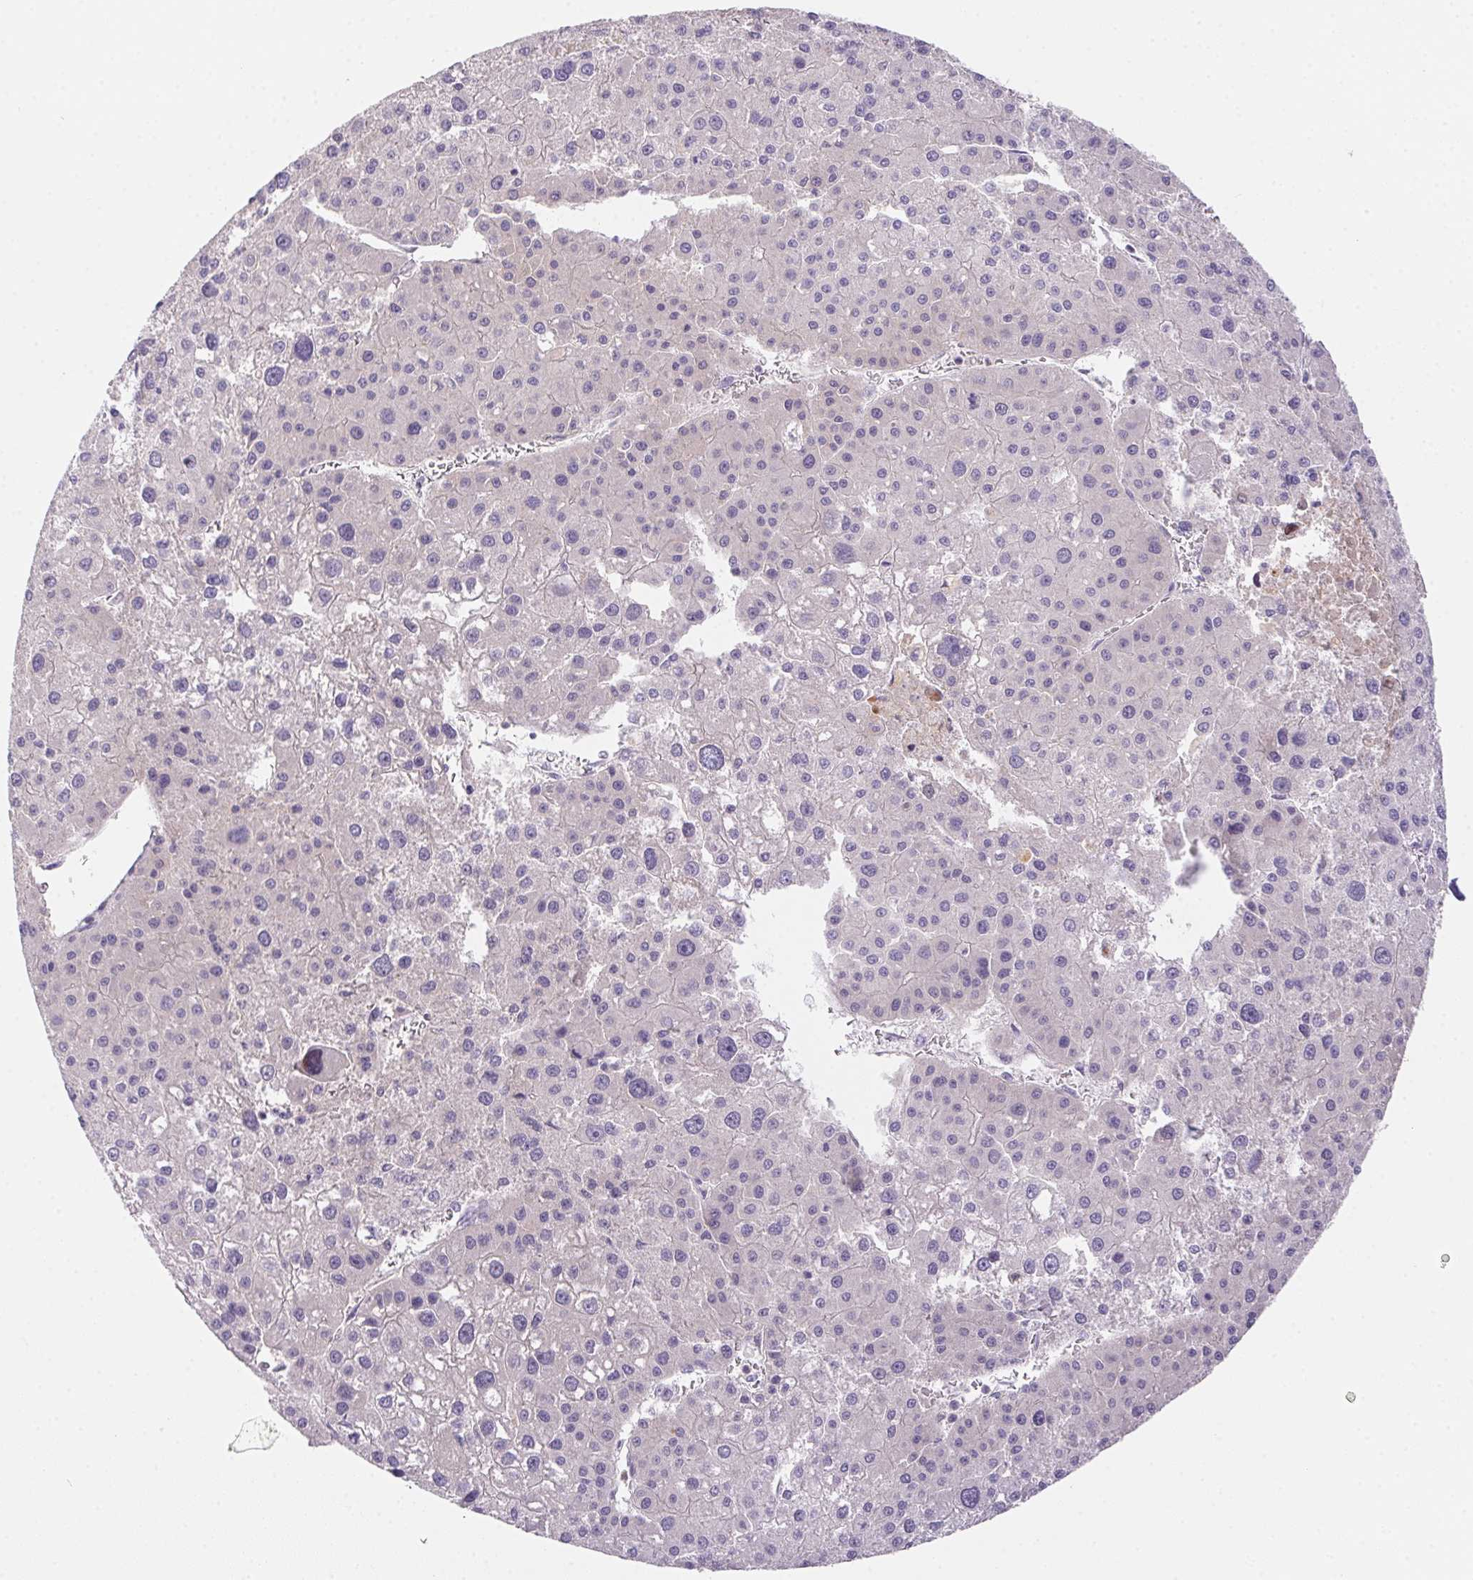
{"staining": {"intensity": "negative", "quantity": "none", "location": "none"}, "tissue": "liver cancer", "cell_type": "Tumor cells", "image_type": "cancer", "snomed": [{"axis": "morphology", "description": "Carcinoma, Hepatocellular, NOS"}, {"axis": "topography", "description": "Liver"}], "caption": "Tumor cells show no significant staining in liver cancer (hepatocellular carcinoma). The staining is performed using DAB brown chromogen with nuclei counter-stained in using hematoxylin.", "gene": "PRKAA1", "patient": {"sex": "male", "age": 73}}